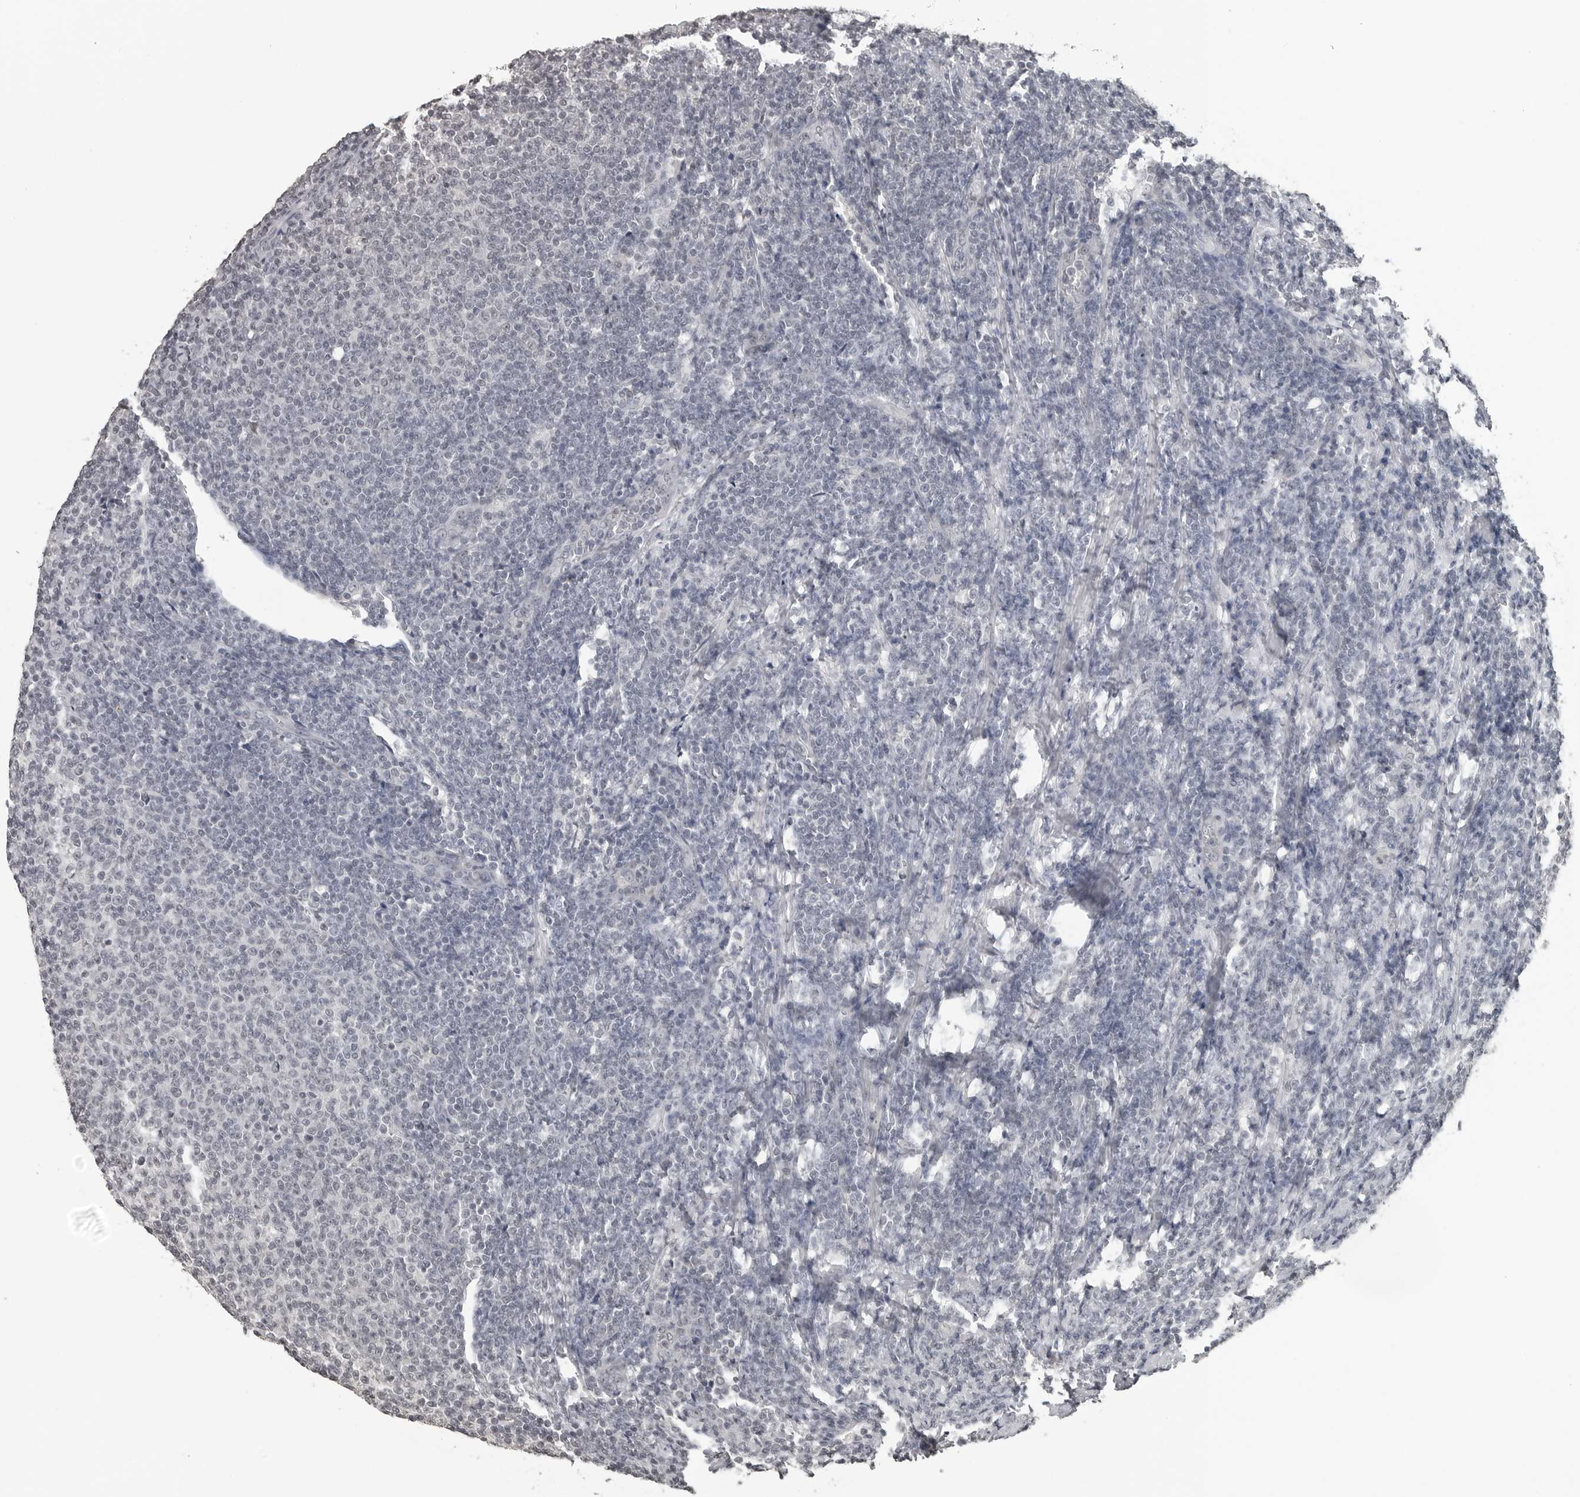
{"staining": {"intensity": "negative", "quantity": "none", "location": "none"}, "tissue": "lymphoma", "cell_type": "Tumor cells", "image_type": "cancer", "snomed": [{"axis": "morphology", "description": "Malignant lymphoma, non-Hodgkin's type, Low grade"}, {"axis": "topography", "description": "Lymph node"}], "caption": "Malignant lymphoma, non-Hodgkin's type (low-grade) was stained to show a protein in brown. There is no significant expression in tumor cells.", "gene": "DDX54", "patient": {"sex": "male", "age": 66}}